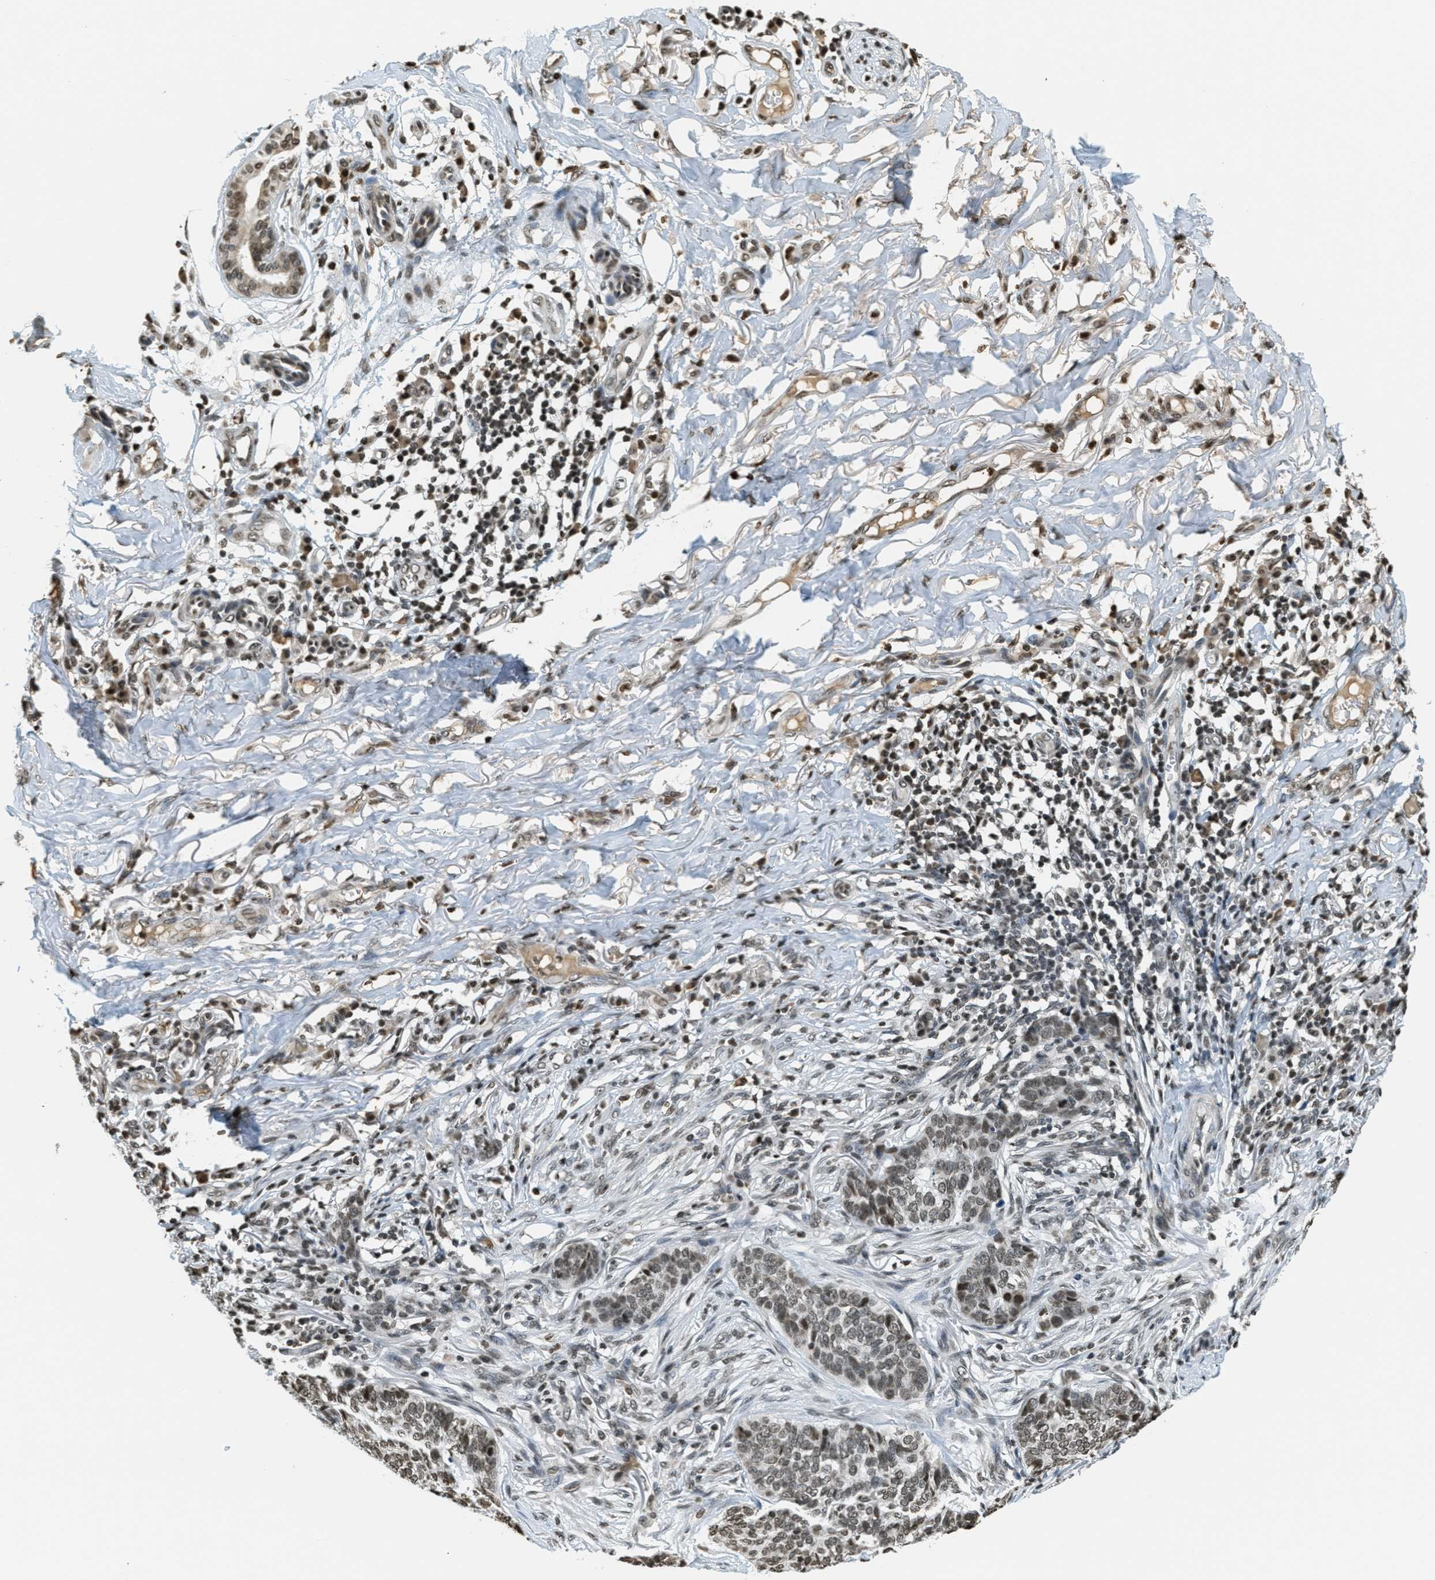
{"staining": {"intensity": "moderate", "quantity": ">75%", "location": "nuclear"}, "tissue": "skin cancer", "cell_type": "Tumor cells", "image_type": "cancer", "snomed": [{"axis": "morphology", "description": "Basal cell carcinoma"}, {"axis": "topography", "description": "Skin"}], "caption": "Basal cell carcinoma (skin) stained with DAB (3,3'-diaminobenzidine) IHC exhibits medium levels of moderate nuclear expression in about >75% of tumor cells.", "gene": "LDB2", "patient": {"sex": "male", "age": 85}}